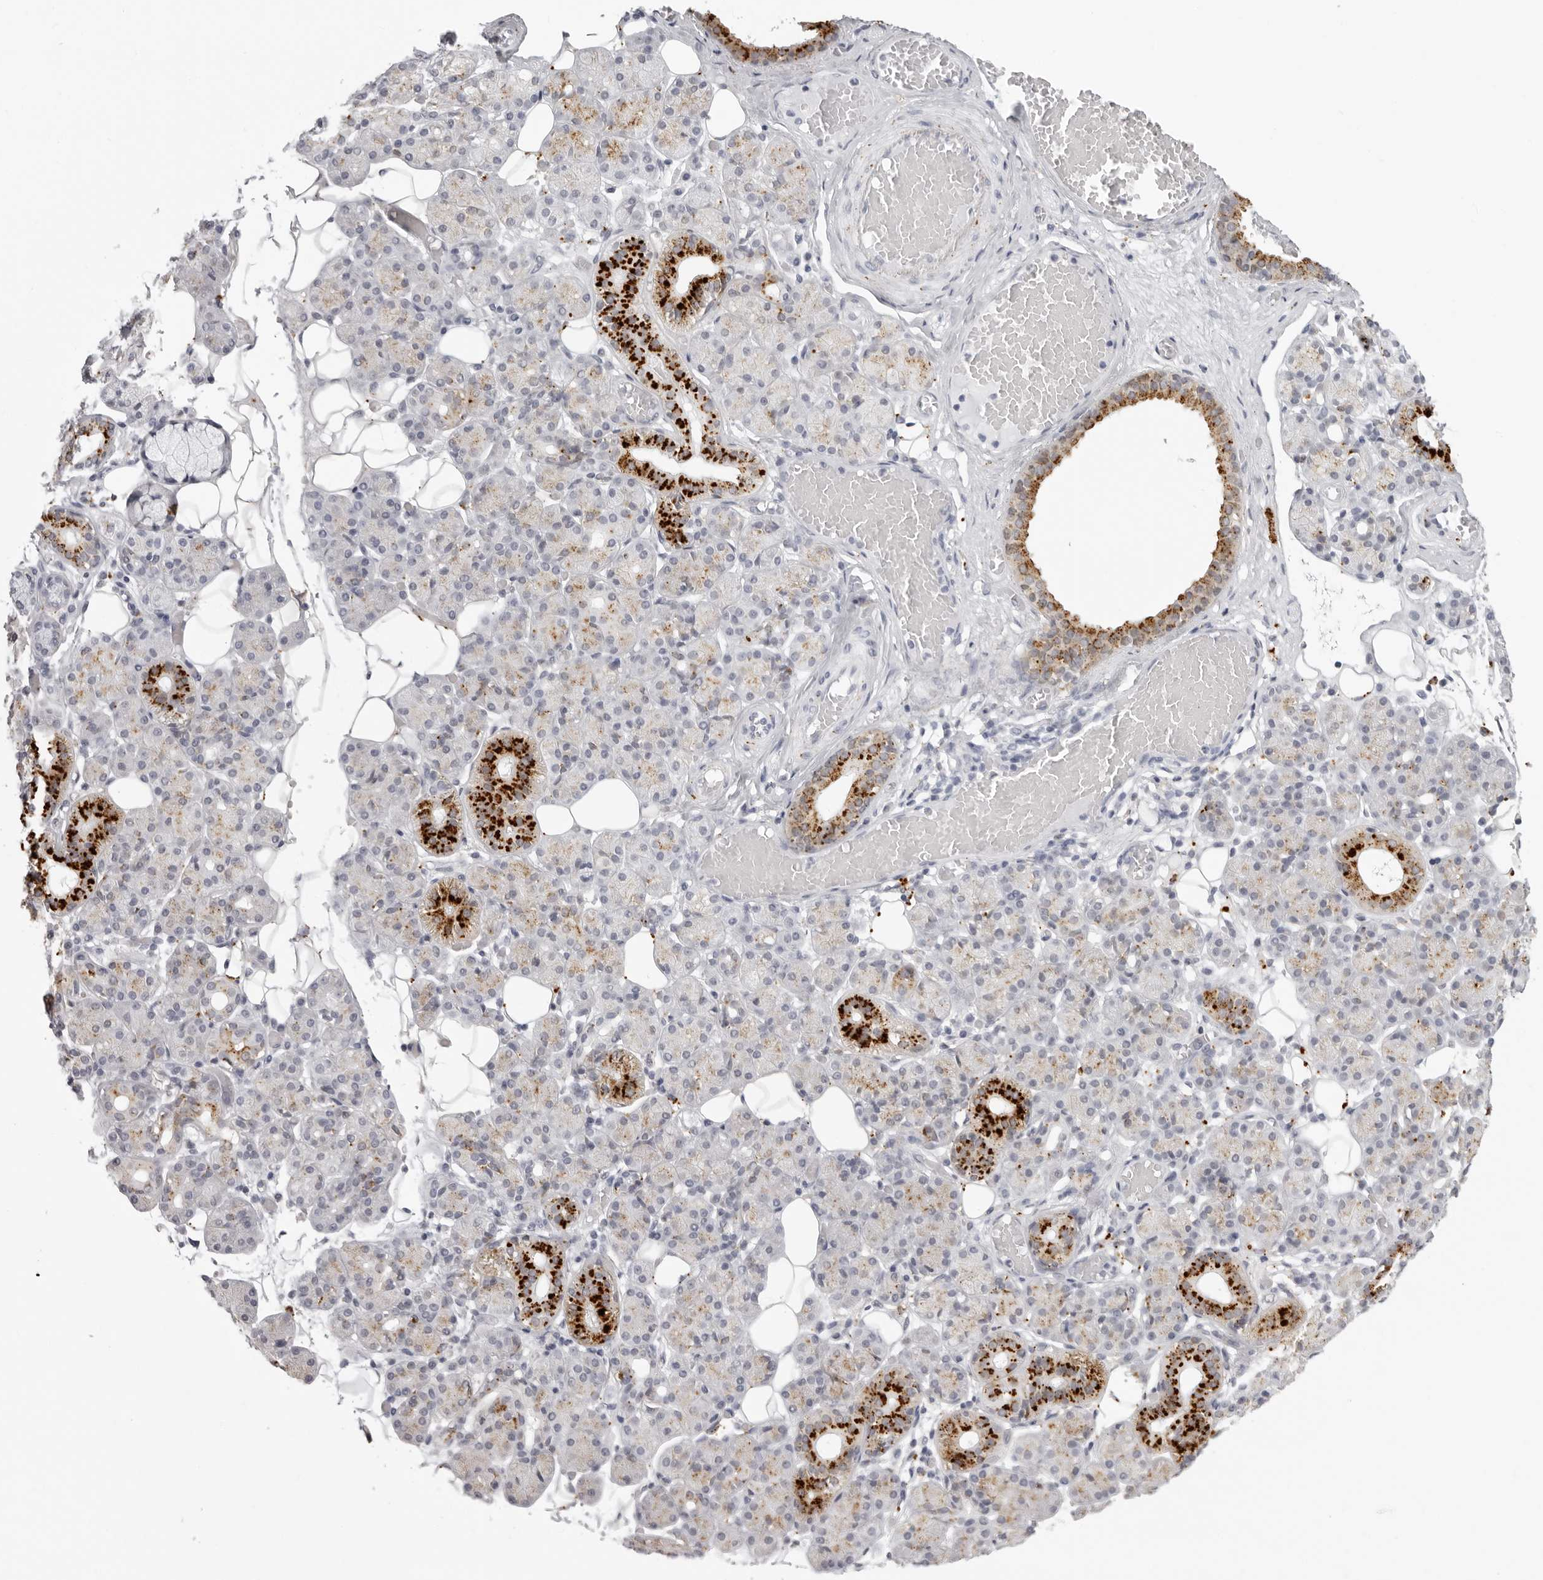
{"staining": {"intensity": "strong", "quantity": "<25%", "location": "cytoplasmic/membranous"}, "tissue": "salivary gland", "cell_type": "Glandular cells", "image_type": "normal", "snomed": [{"axis": "morphology", "description": "Normal tissue, NOS"}, {"axis": "topography", "description": "Salivary gland"}], "caption": "A histopathology image of human salivary gland stained for a protein exhibits strong cytoplasmic/membranous brown staining in glandular cells.", "gene": "IL25", "patient": {"sex": "male", "age": 63}}